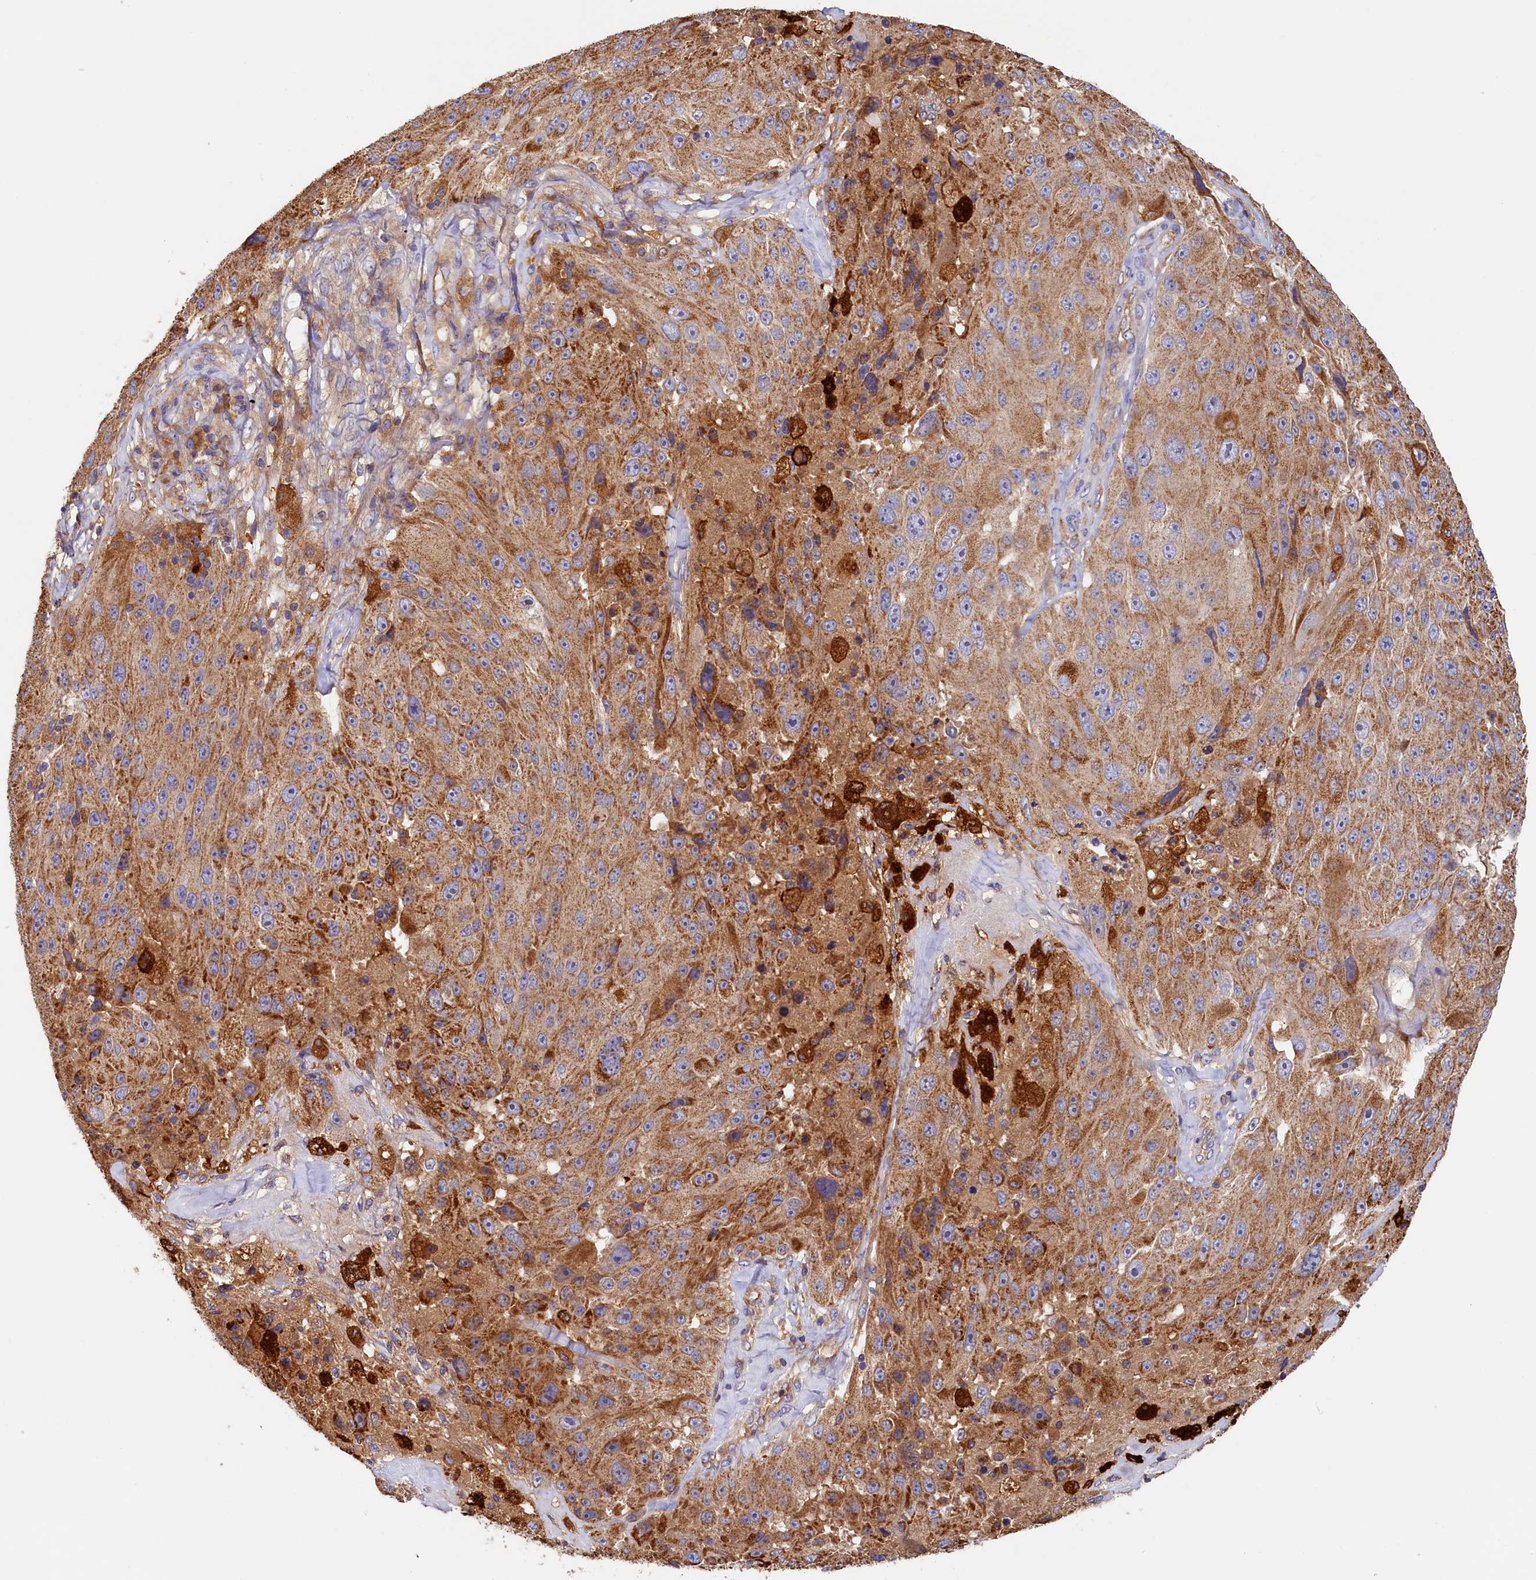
{"staining": {"intensity": "moderate", "quantity": ">75%", "location": "cytoplasmic/membranous"}, "tissue": "melanoma", "cell_type": "Tumor cells", "image_type": "cancer", "snomed": [{"axis": "morphology", "description": "Malignant melanoma, Metastatic site"}, {"axis": "topography", "description": "Lymph node"}], "caption": "Protein expression analysis of human melanoma reveals moderate cytoplasmic/membranous staining in about >75% of tumor cells. (DAB (3,3'-diaminobenzidine) = brown stain, brightfield microscopy at high magnification).", "gene": "SEC31B", "patient": {"sex": "male", "age": 62}}